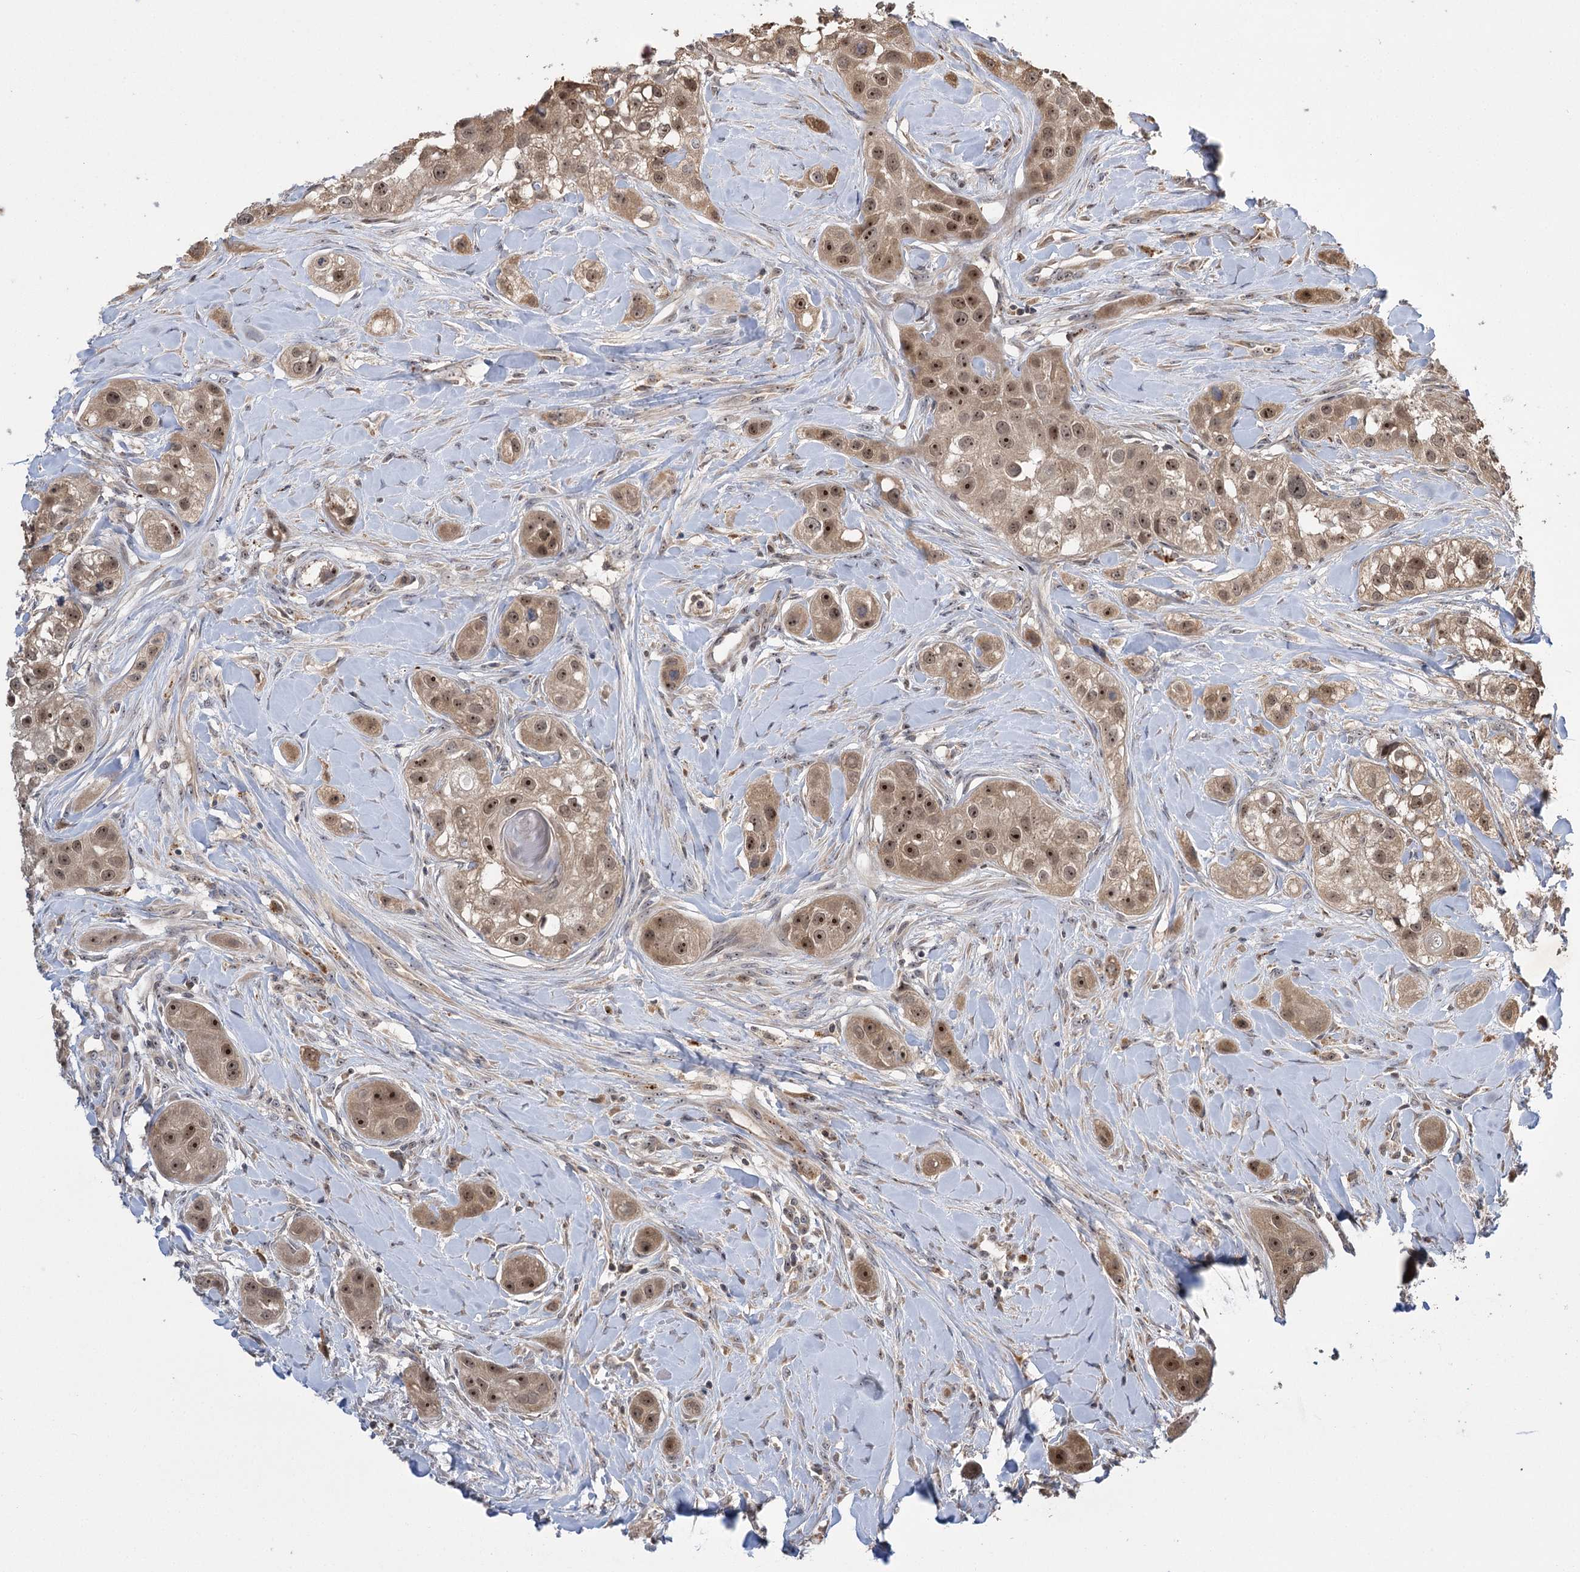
{"staining": {"intensity": "moderate", "quantity": ">75%", "location": "nuclear"}, "tissue": "head and neck cancer", "cell_type": "Tumor cells", "image_type": "cancer", "snomed": [{"axis": "morphology", "description": "Normal tissue, NOS"}, {"axis": "morphology", "description": "Squamous cell carcinoma, NOS"}, {"axis": "topography", "description": "Skeletal muscle"}, {"axis": "topography", "description": "Head-Neck"}], "caption": "This image shows head and neck cancer stained with IHC to label a protein in brown. The nuclear of tumor cells show moderate positivity for the protein. Nuclei are counter-stained blue.", "gene": "SERGEF", "patient": {"sex": "male", "age": 51}}